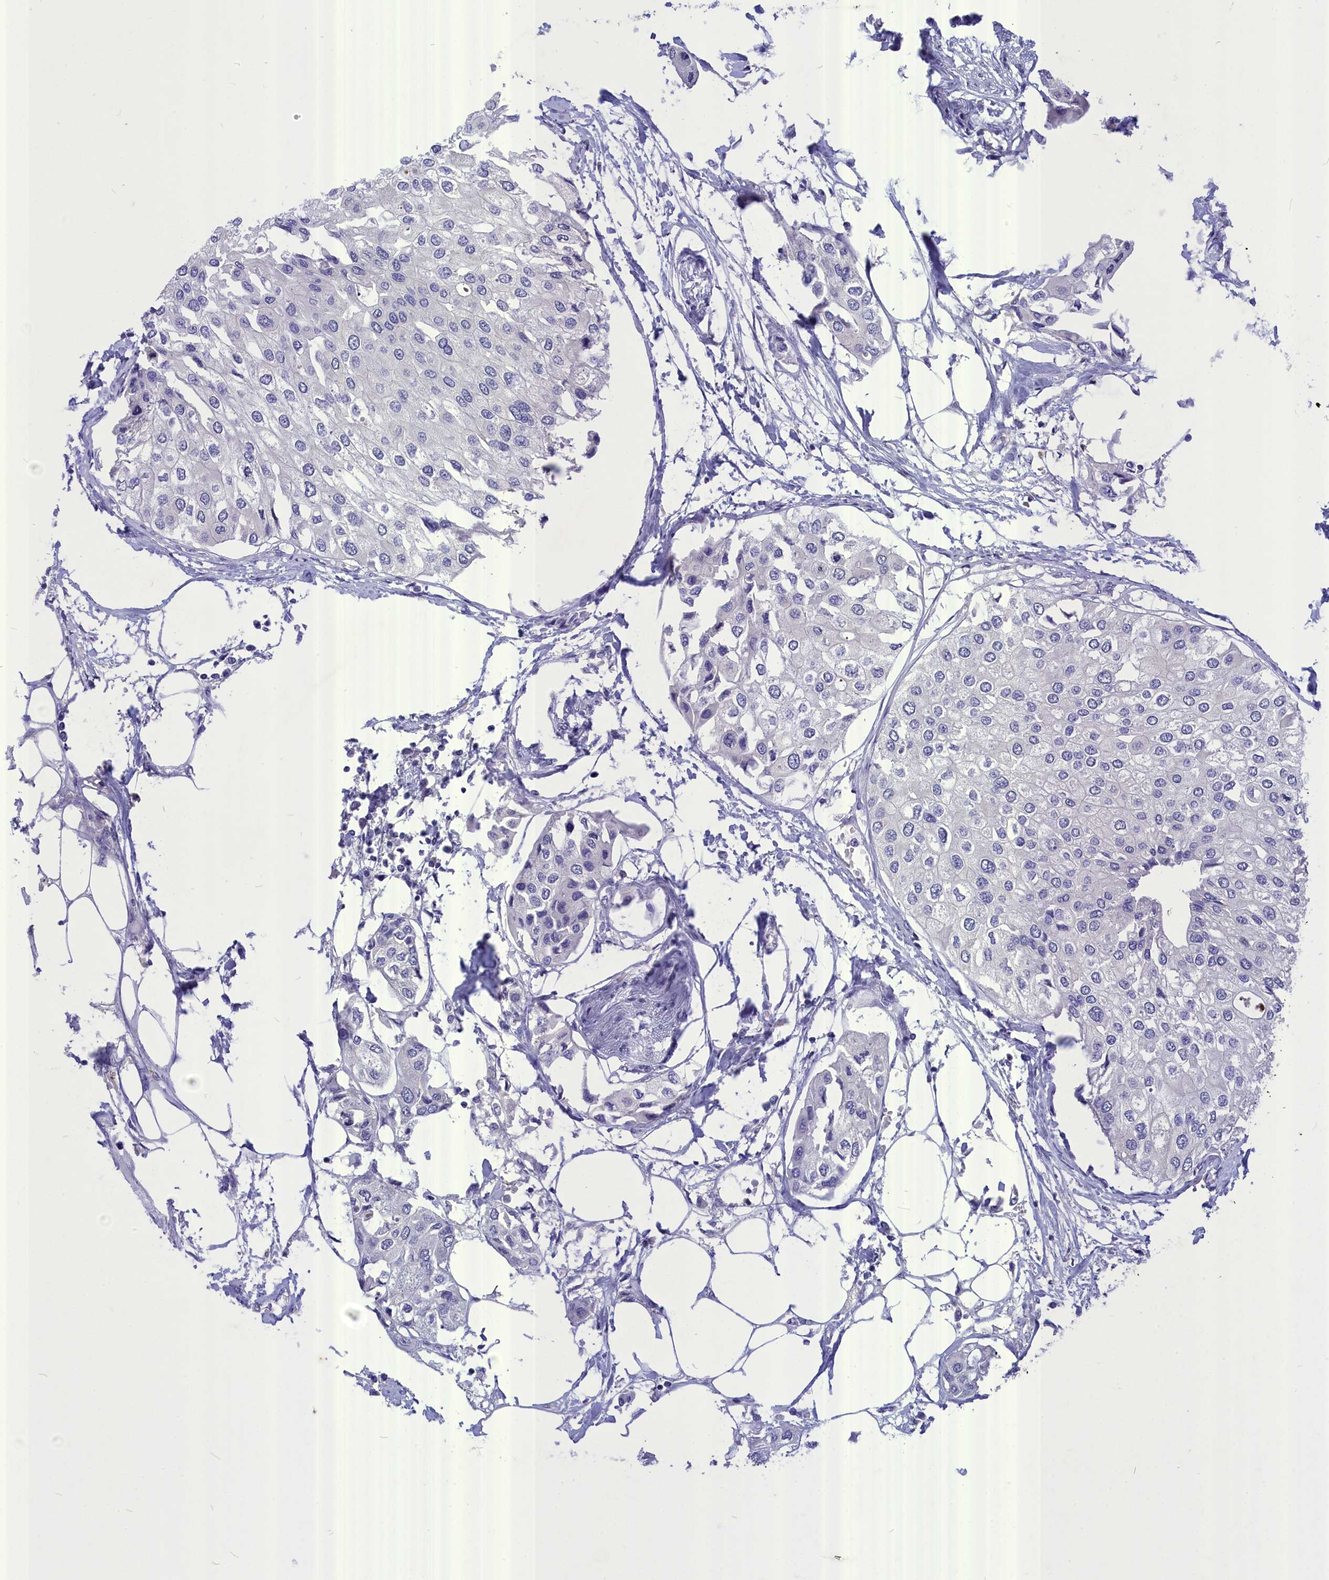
{"staining": {"intensity": "negative", "quantity": "none", "location": "none"}, "tissue": "urothelial cancer", "cell_type": "Tumor cells", "image_type": "cancer", "snomed": [{"axis": "morphology", "description": "Urothelial carcinoma, High grade"}, {"axis": "topography", "description": "Urinary bladder"}], "caption": "This is a photomicrograph of IHC staining of urothelial cancer, which shows no positivity in tumor cells.", "gene": "DEFB119", "patient": {"sex": "male", "age": 64}}